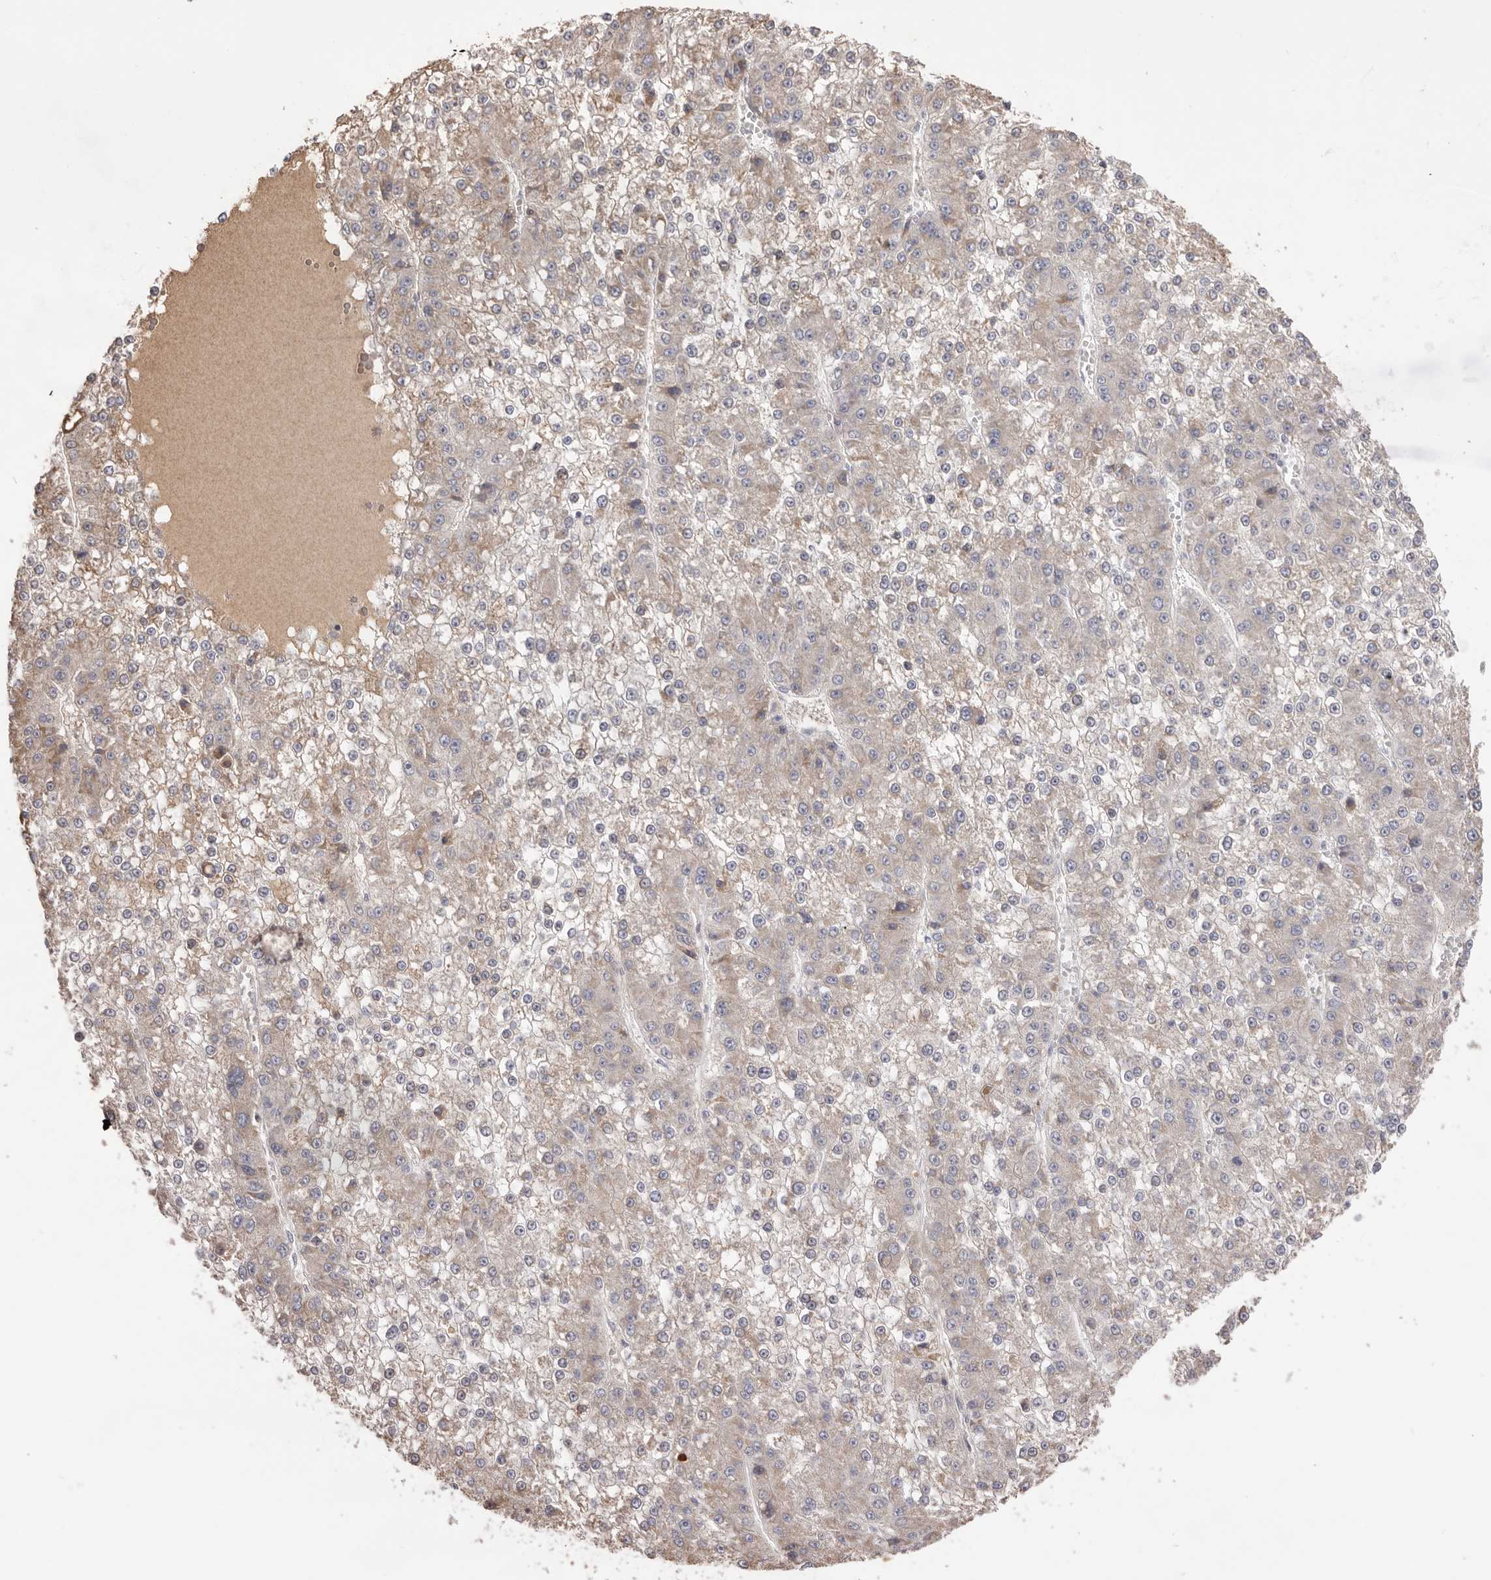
{"staining": {"intensity": "weak", "quantity": "<25%", "location": "cytoplasmic/membranous"}, "tissue": "liver cancer", "cell_type": "Tumor cells", "image_type": "cancer", "snomed": [{"axis": "morphology", "description": "Carcinoma, Hepatocellular, NOS"}, {"axis": "topography", "description": "Liver"}], "caption": "This is an IHC image of hepatocellular carcinoma (liver). There is no staining in tumor cells.", "gene": "HCAR2", "patient": {"sex": "female", "age": 73}}